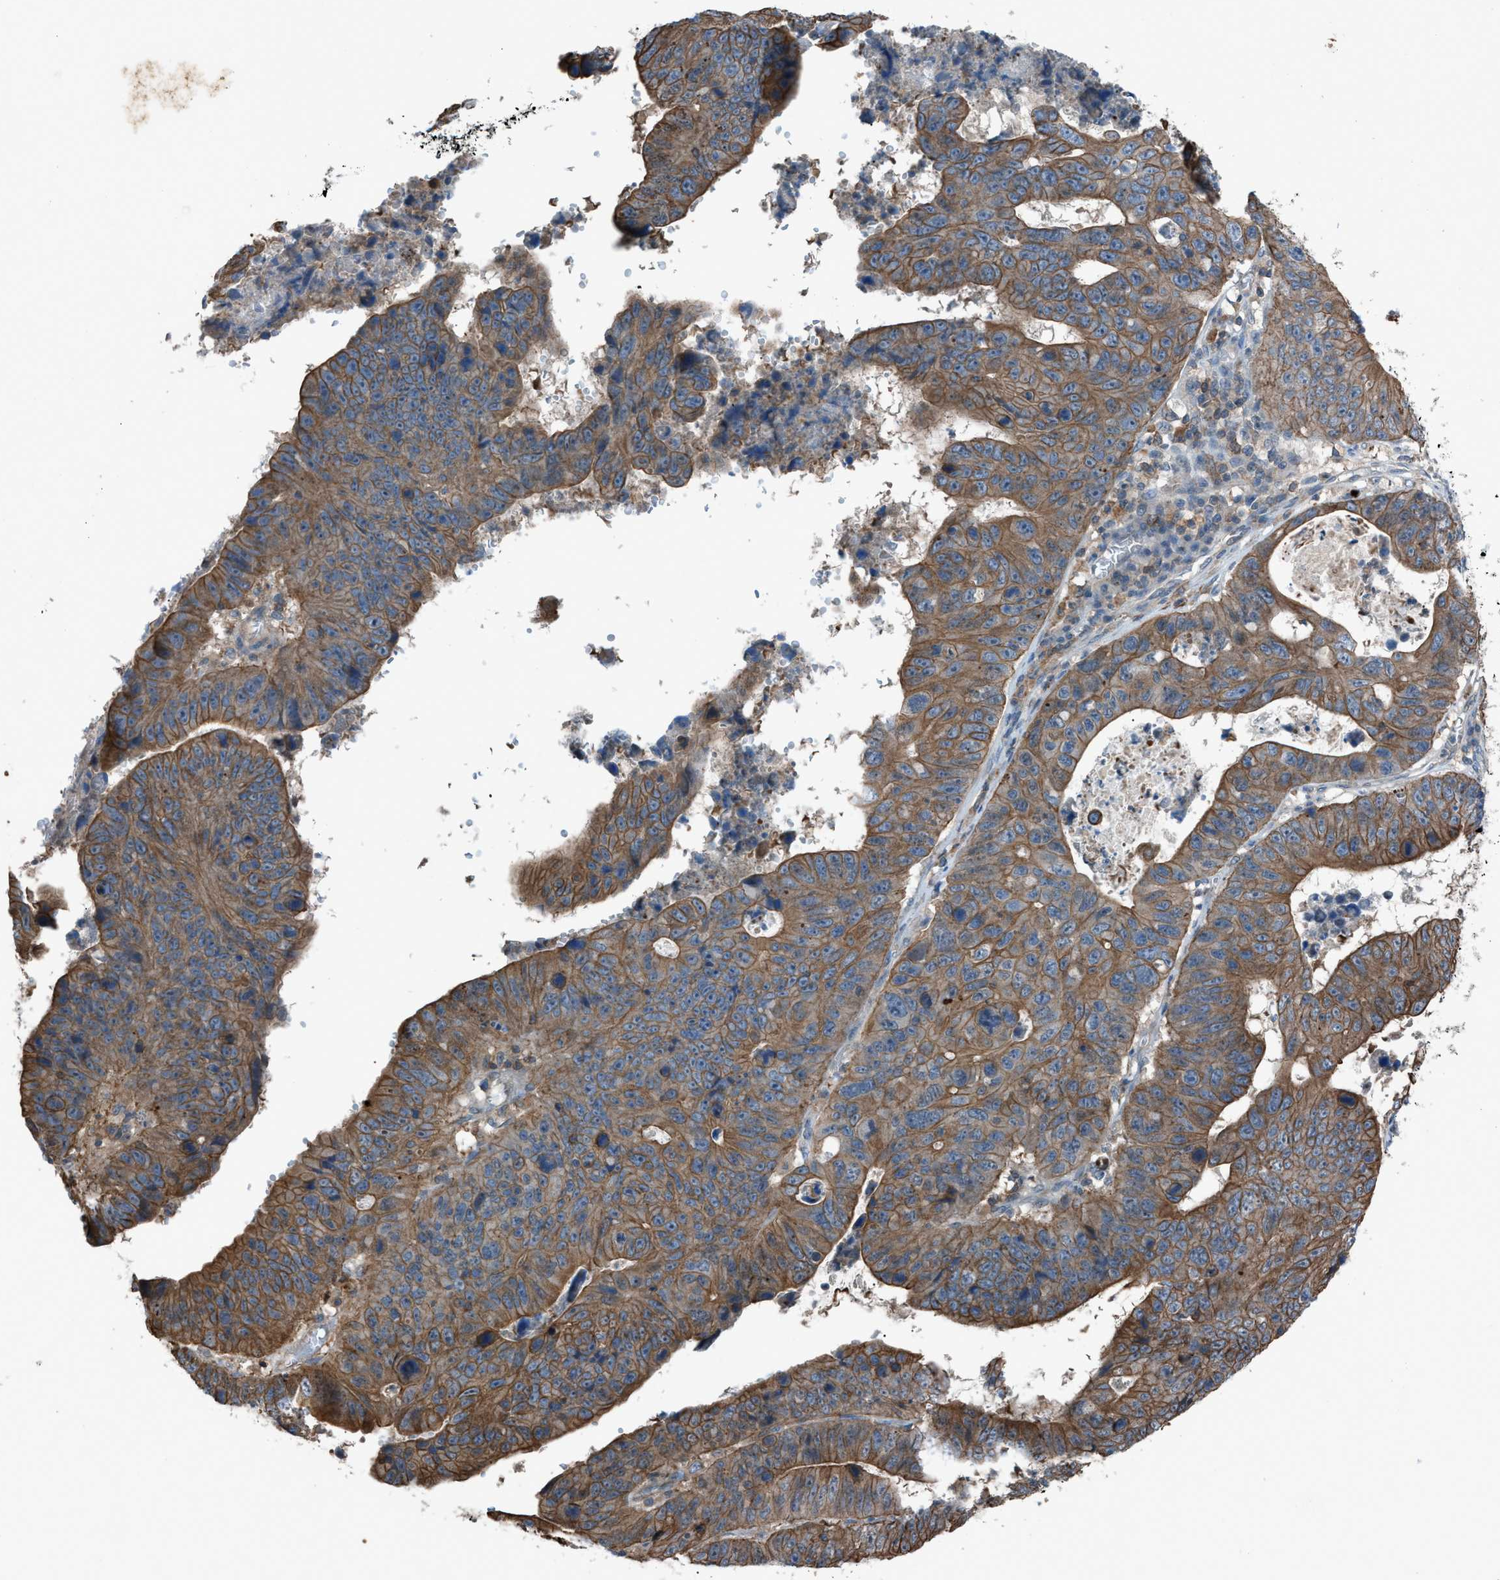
{"staining": {"intensity": "strong", "quantity": ">75%", "location": "cytoplasmic/membranous"}, "tissue": "stomach cancer", "cell_type": "Tumor cells", "image_type": "cancer", "snomed": [{"axis": "morphology", "description": "Adenocarcinoma, NOS"}, {"axis": "topography", "description": "Stomach"}], "caption": "Protein expression analysis of human adenocarcinoma (stomach) reveals strong cytoplasmic/membranous positivity in about >75% of tumor cells.", "gene": "DYRK1A", "patient": {"sex": "male", "age": 59}}